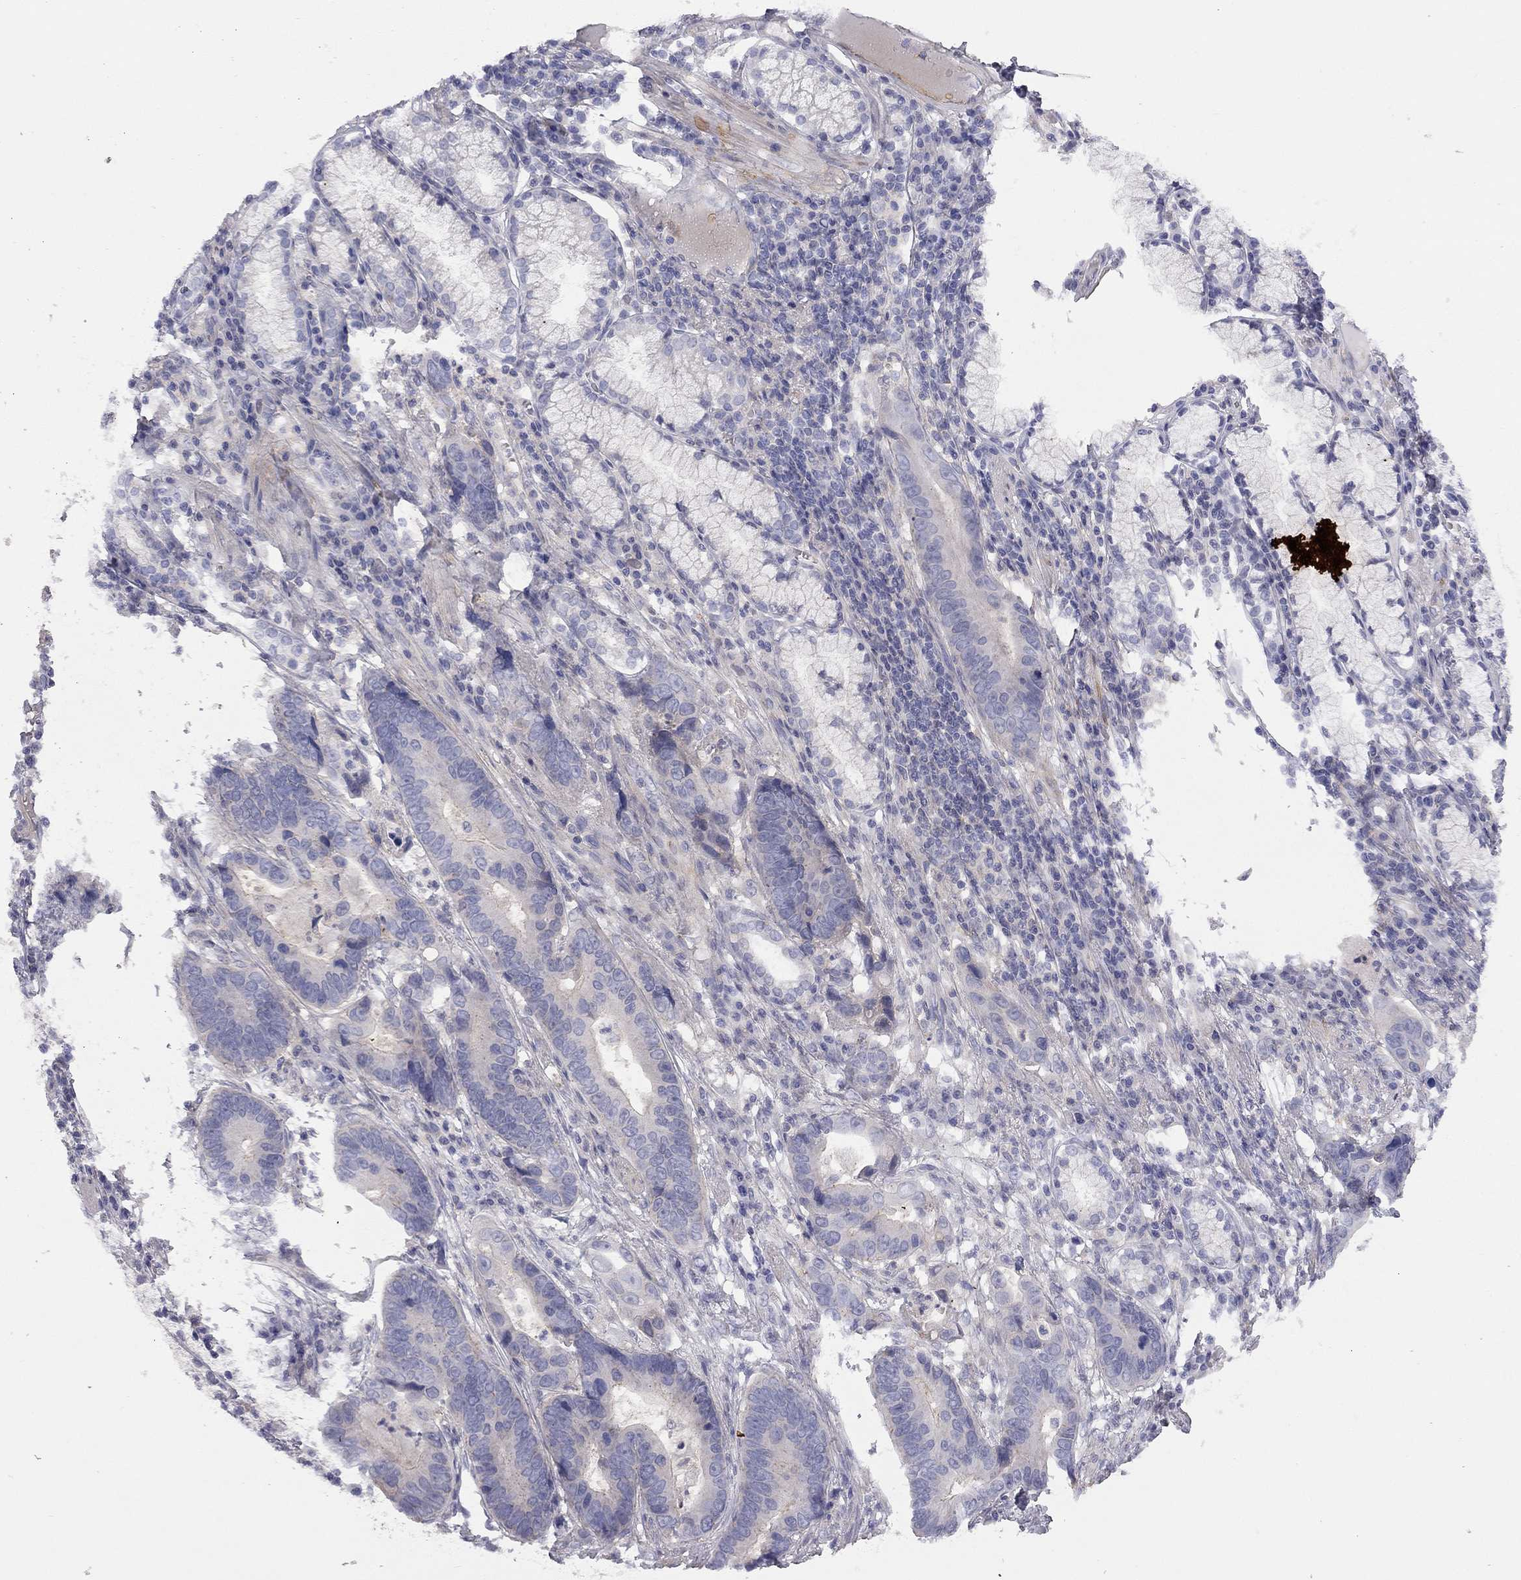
{"staining": {"intensity": "weak", "quantity": "<25%", "location": "cytoplasmic/membranous"}, "tissue": "stomach cancer", "cell_type": "Tumor cells", "image_type": "cancer", "snomed": [{"axis": "morphology", "description": "Adenocarcinoma, NOS"}, {"axis": "topography", "description": "Stomach"}], "caption": "IHC of human stomach cancer (adenocarcinoma) demonstrates no positivity in tumor cells.", "gene": "ADCYAP1", "patient": {"sex": "male", "age": 84}}